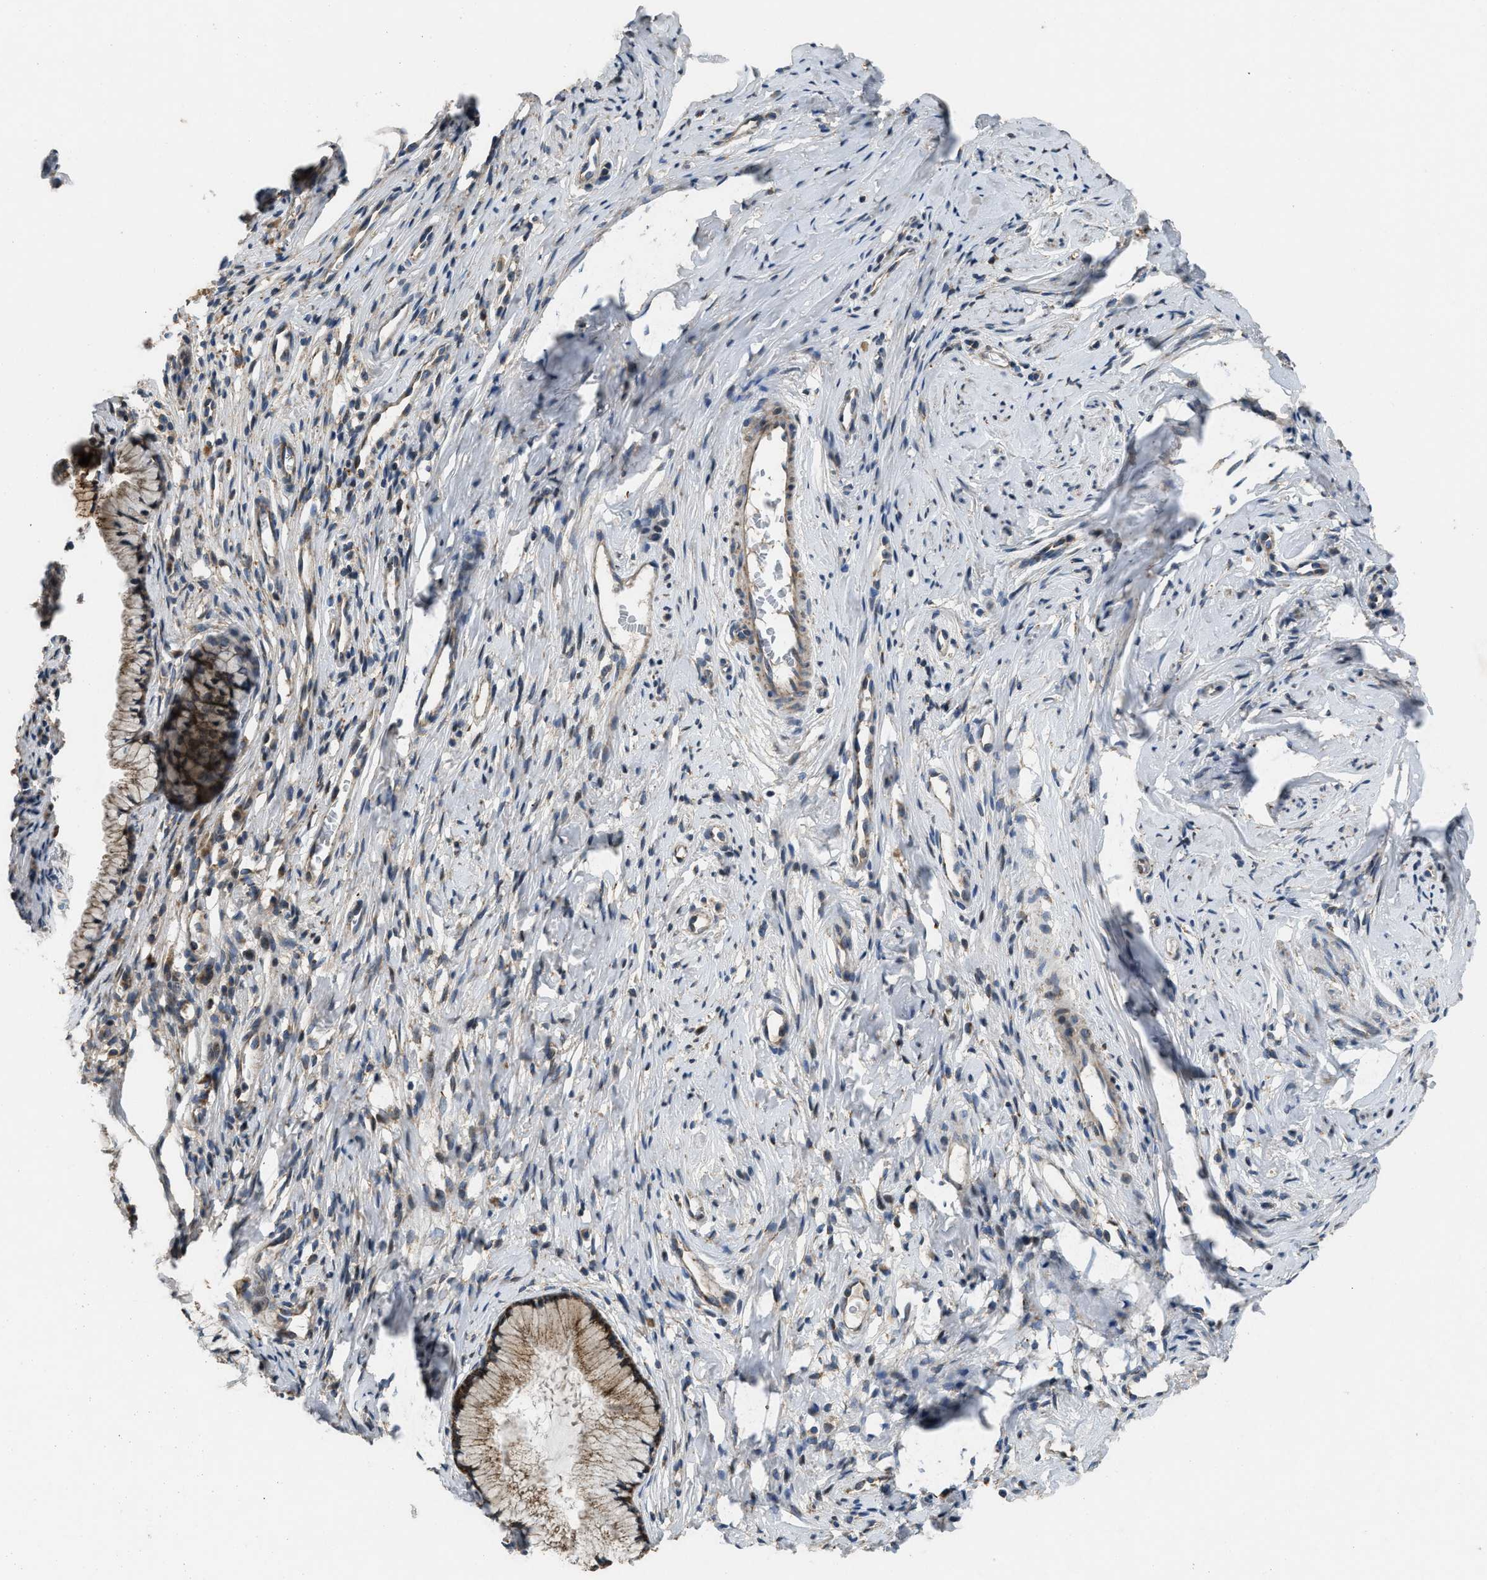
{"staining": {"intensity": "strong", "quantity": ">75%", "location": "cytoplasmic/membranous"}, "tissue": "cervix", "cell_type": "Glandular cells", "image_type": "normal", "snomed": [{"axis": "morphology", "description": "Normal tissue, NOS"}, {"axis": "topography", "description": "Cervix"}], "caption": "Protein expression analysis of normal cervix shows strong cytoplasmic/membranous expression in approximately >75% of glandular cells. (DAB (3,3'-diaminobenzidine) IHC, brown staining for protein, blue staining for nuclei).", "gene": "TMEM150A", "patient": {"sex": "female", "age": 77}}